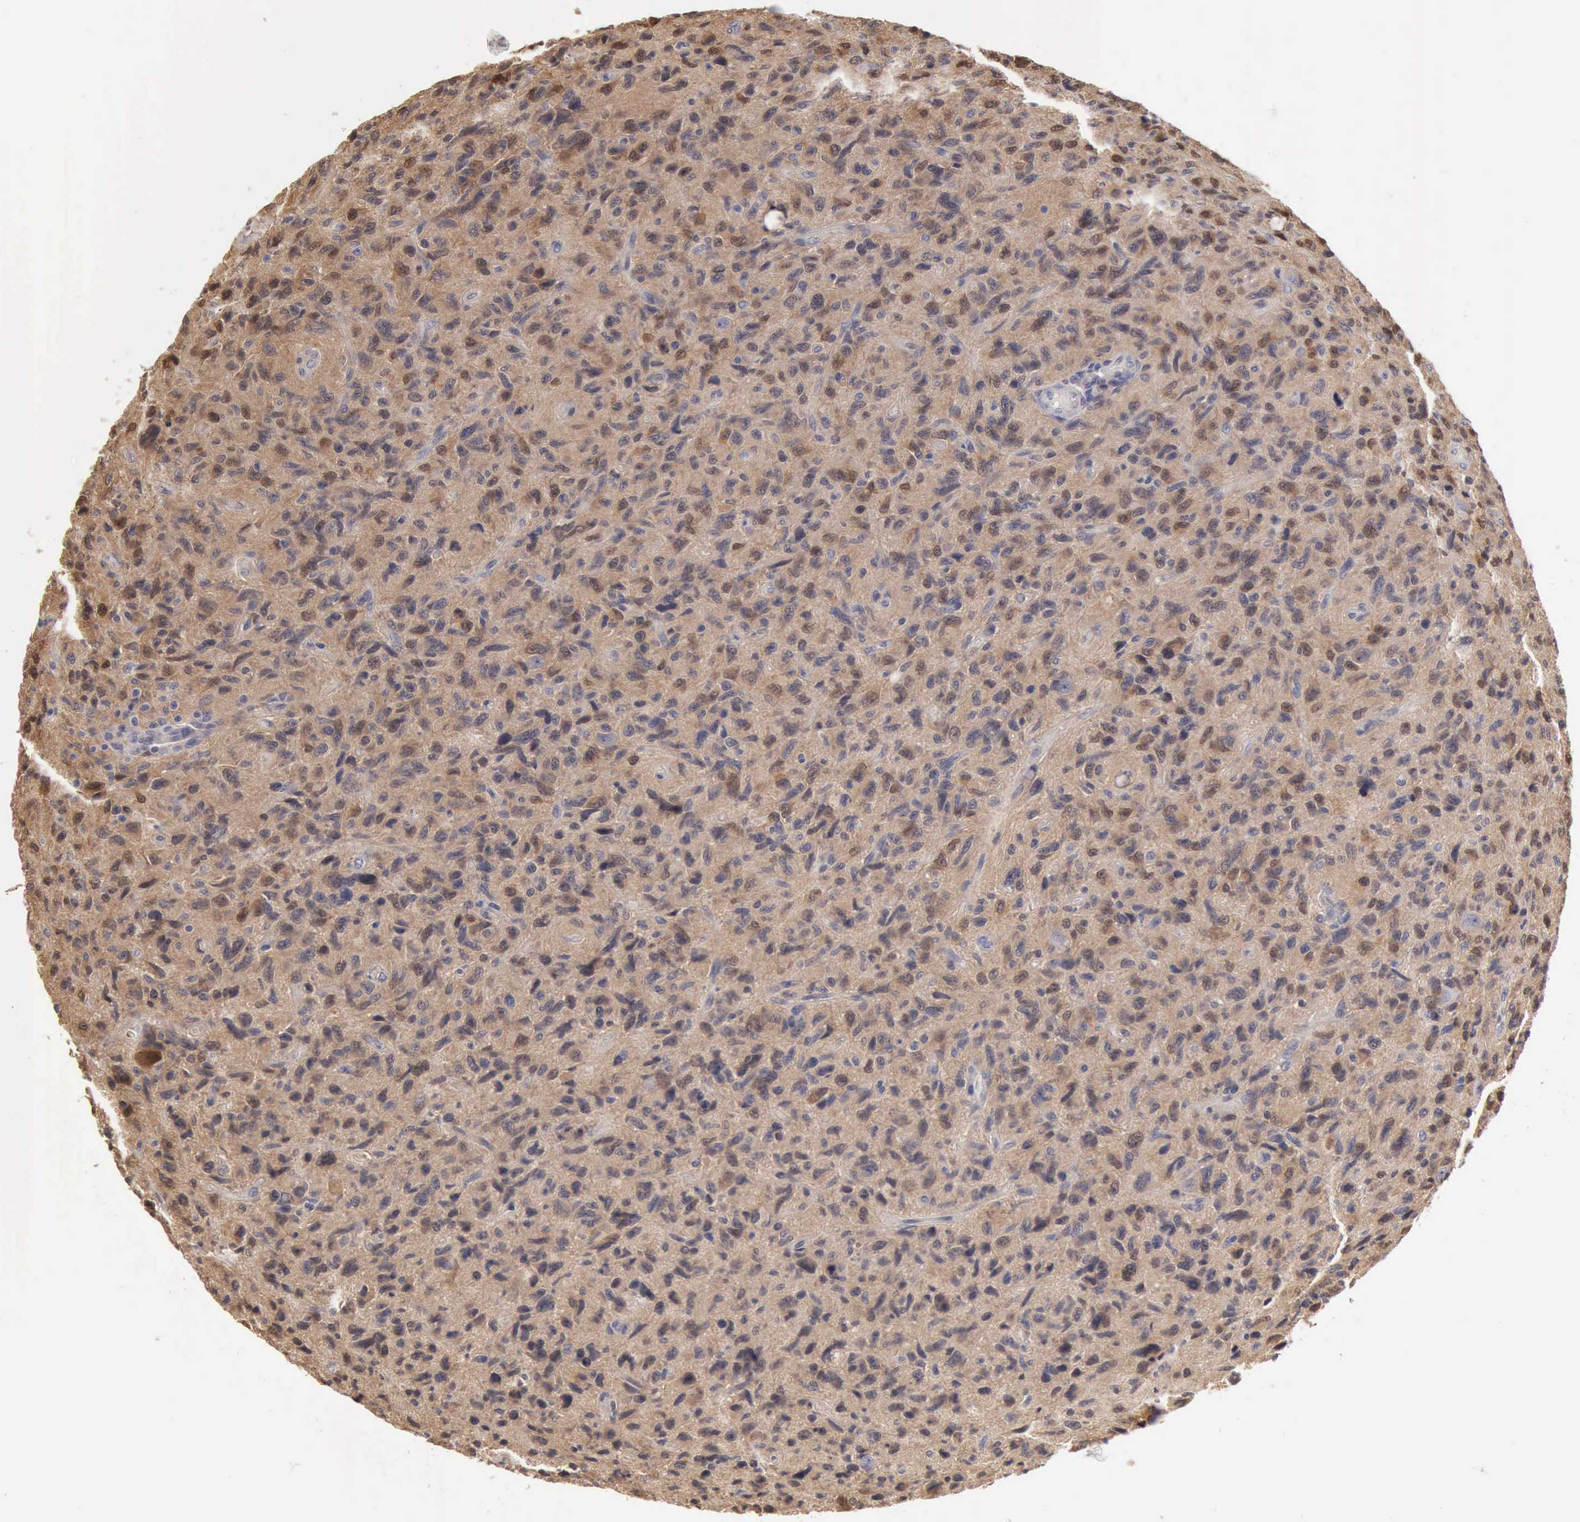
{"staining": {"intensity": "strong", "quantity": ">75%", "location": "cytoplasmic/membranous,nuclear"}, "tissue": "glioma", "cell_type": "Tumor cells", "image_type": "cancer", "snomed": [{"axis": "morphology", "description": "Glioma, malignant, High grade"}, {"axis": "topography", "description": "Brain"}], "caption": "Brown immunohistochemical staining in malignant glioma (high-grade) exhibits strong cytoplasmic/membranous and nuclear expression in about >75% of tumor cells.", "gene": "PTGR2", "patient": {"sex": "female", "age": 60}}